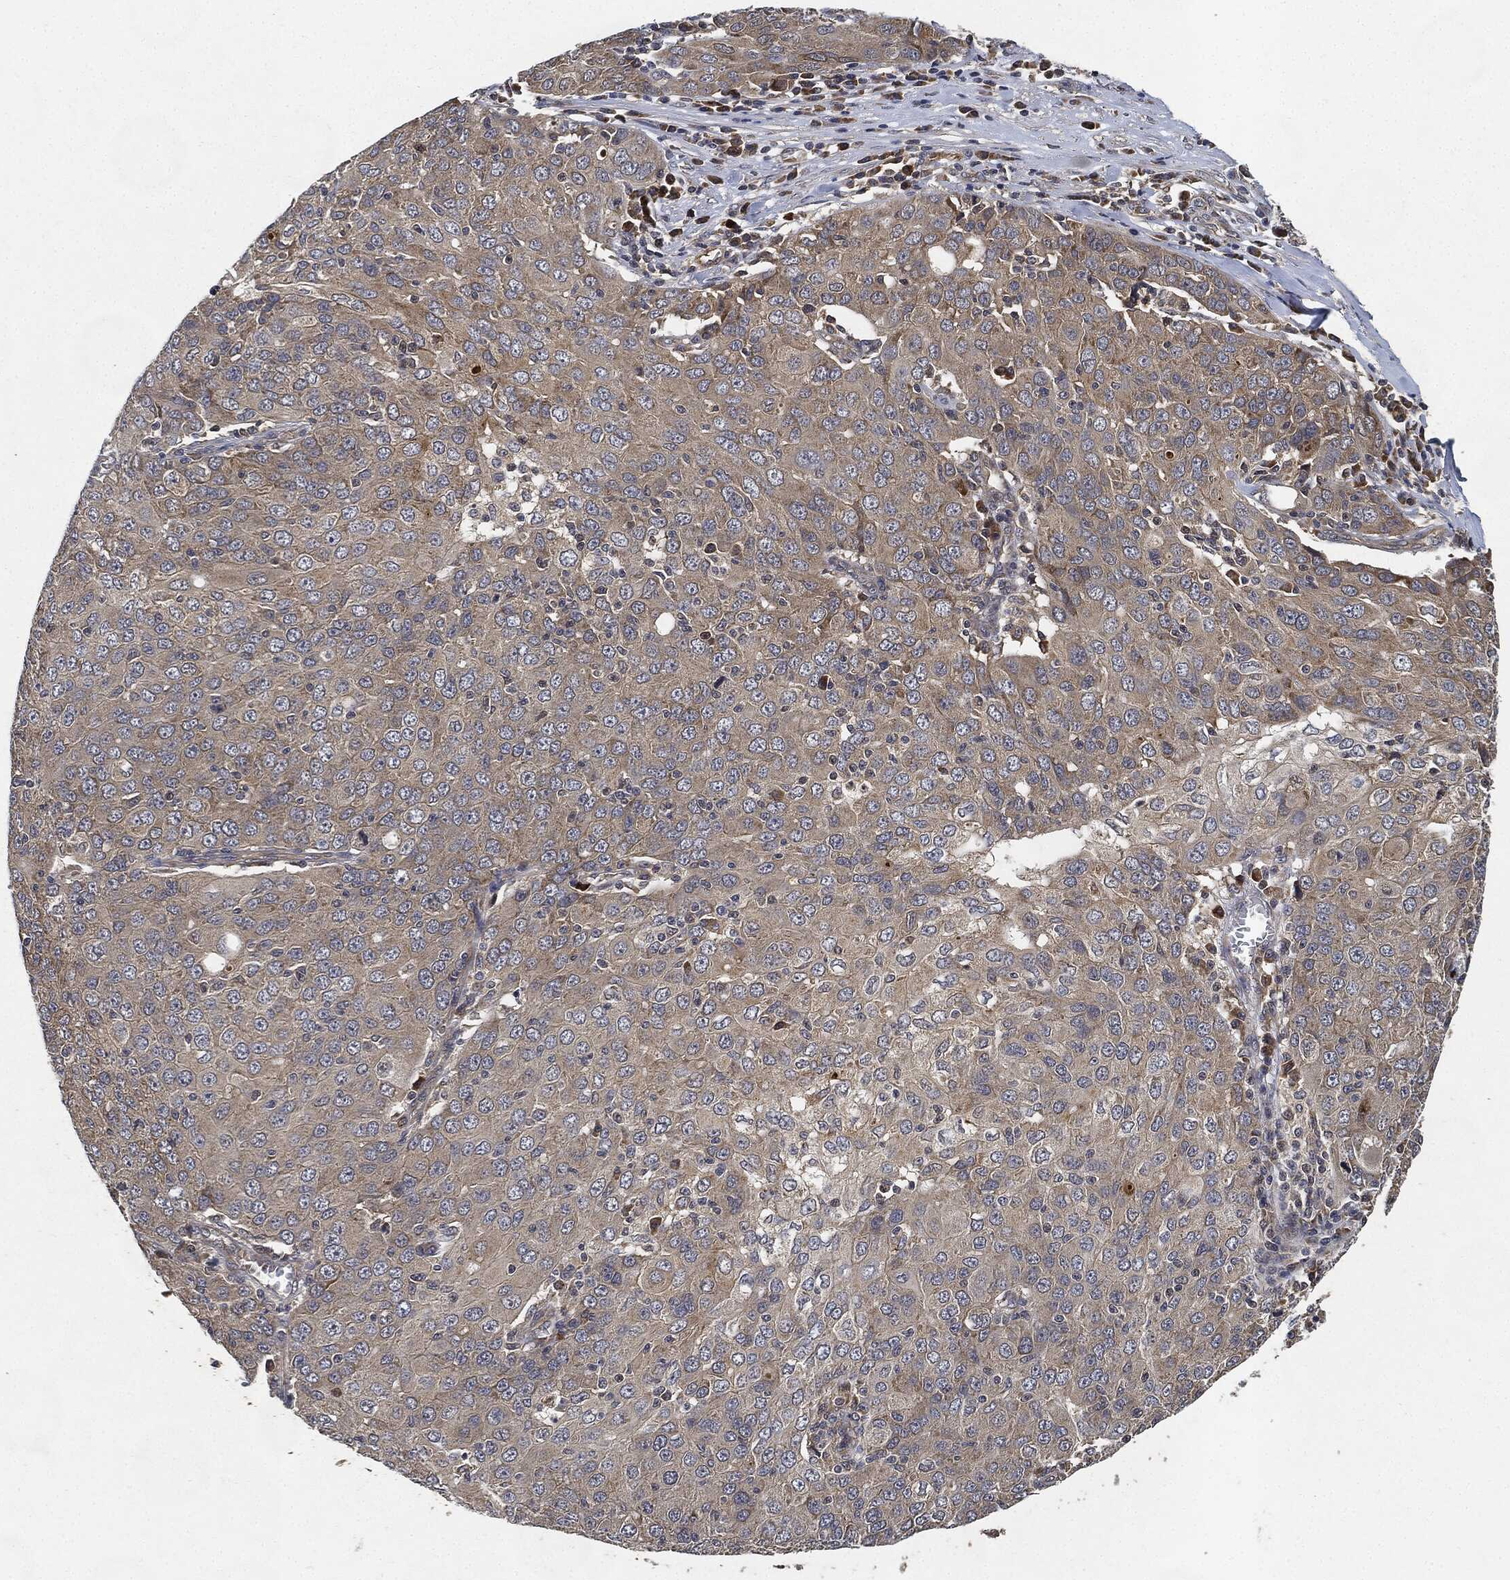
{"staining": {"intensity": "weak", "quantity": "<25%", "location": "cytoplasmic/membranous"}, "tissue": "ovarian cancer", "cell_type": "Tumor cells", "image_type": "cancer", "snomed": [{"axis": "morphology", "description": "Carcinoma, endometroid"}, {"axis": "topography", "description": "Ovary"}], "caption": "Tumor cells are negative for protein expression in human ovarian endometroid carcinoma.", "gene": "MLST8", "patient": {"sex": "female", "age": 50}}